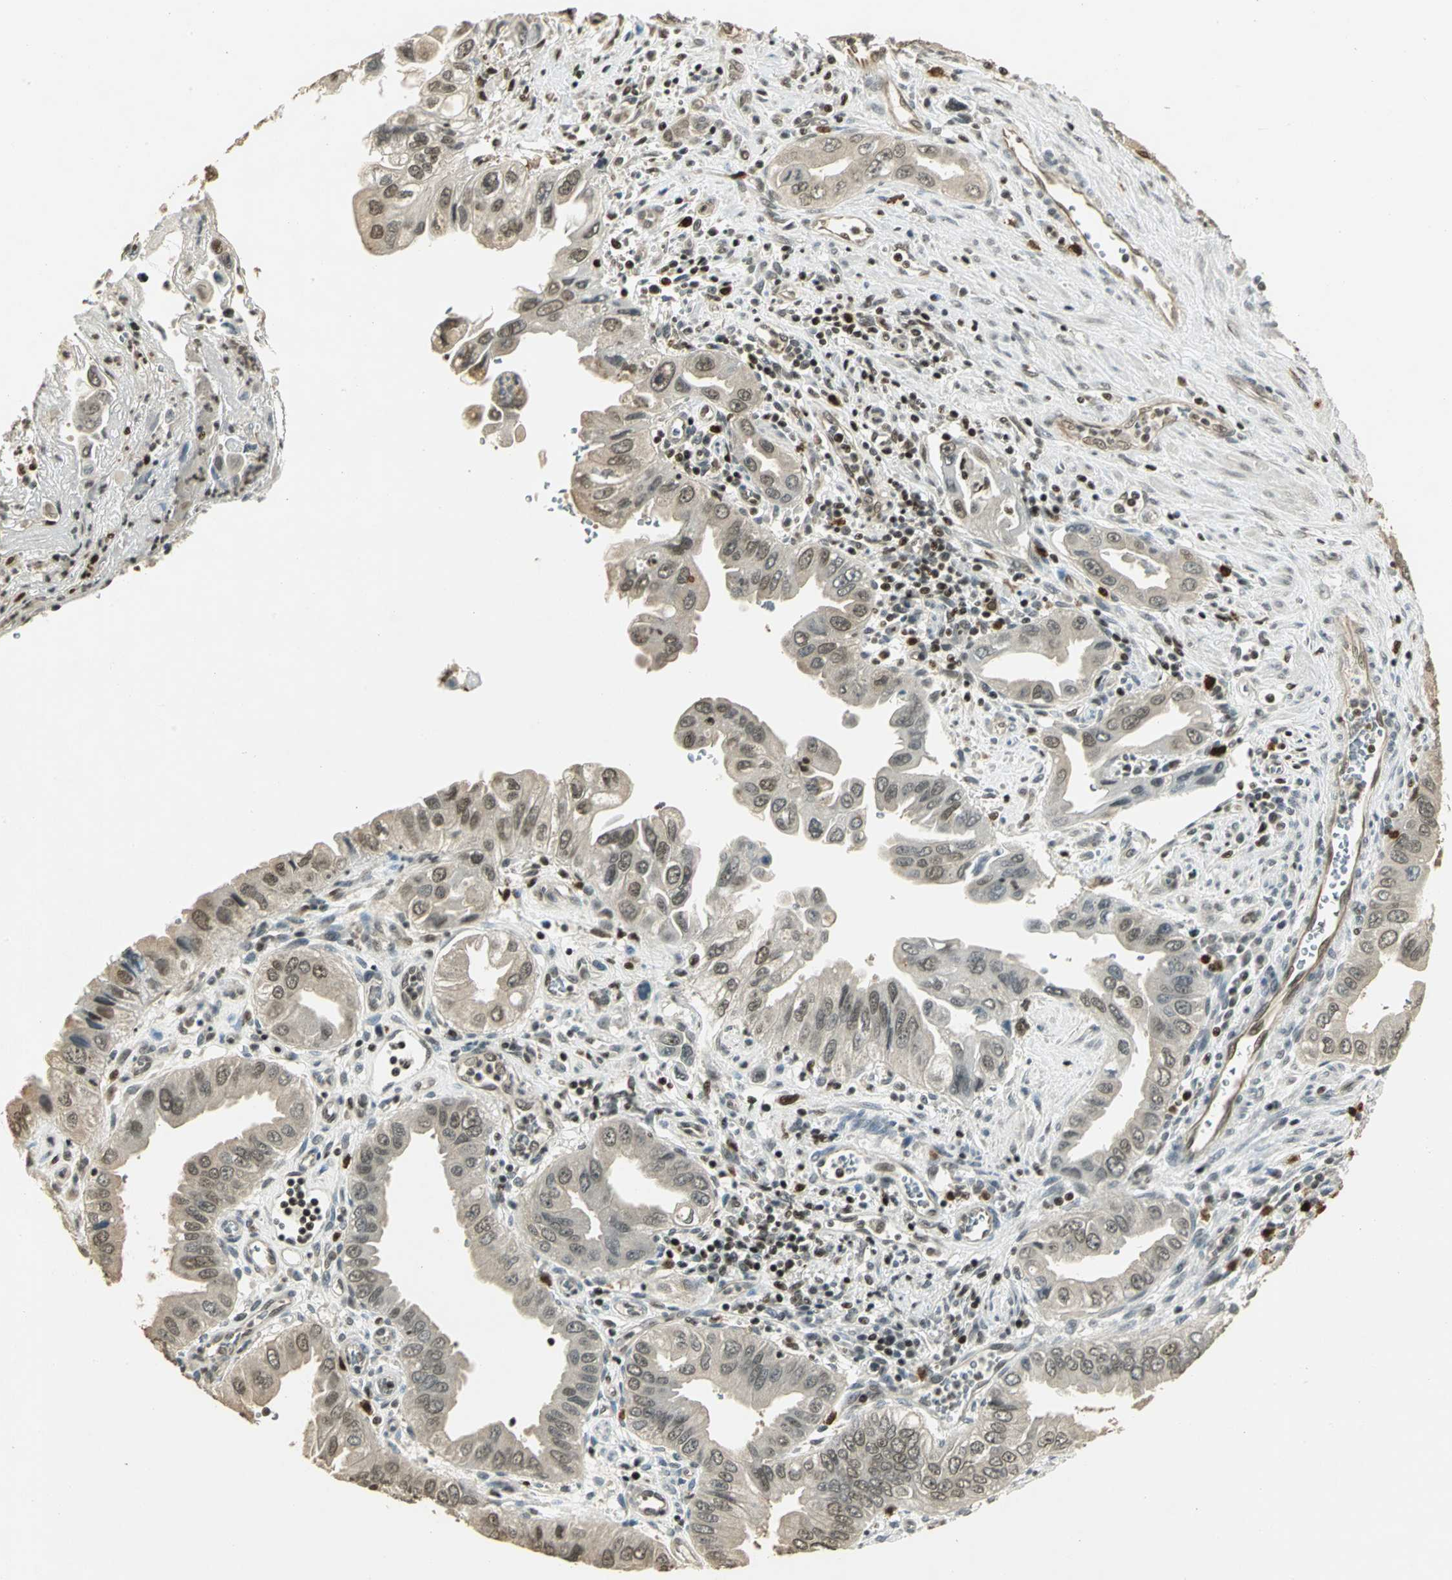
{"staining": {"intensity": "moderate", "quantity": ">75%", "location": "nuclear"}, "tissue": "pancreatic cancer", "cell_type": "Tumor cells", "image_type": "cancer", "snomed": [{"axis": "morphology", "description": "Normal tissue, NOS"}, {"axis": "topography", "description": "Lymph node"}], "caption": "Moderate nuclear positivity is seen in about >75% of tumor cells in pancreatic cancer.", "gene": "ELF1", "patient": {"sex": "male", "age": 50}}